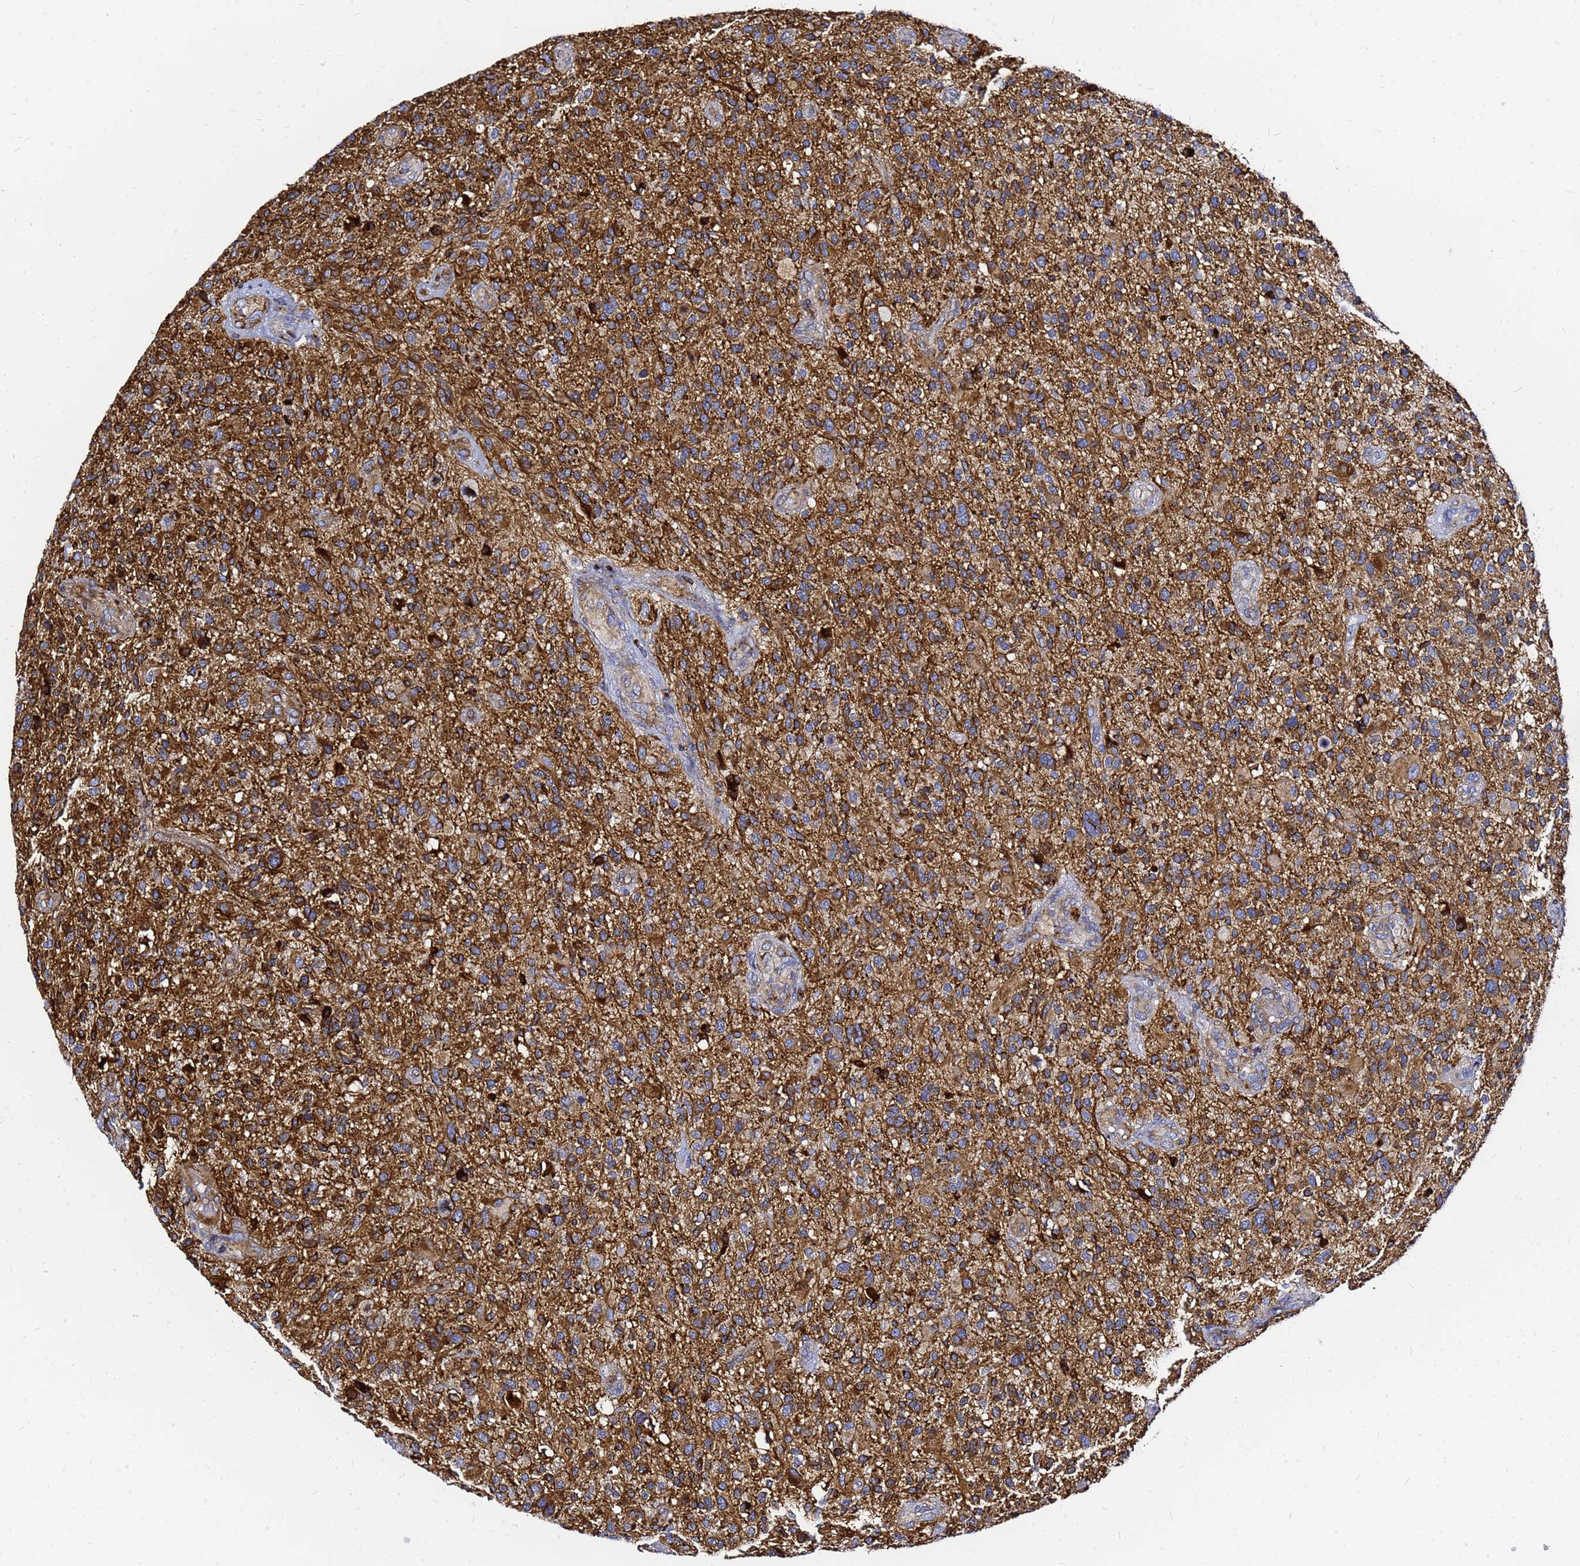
{"staining": {"intensity": "strong", "quantity": "25%-75%", "location": "cytoplasmic/membranous"}, "tissue": "glioma", "cell_type": "Tumor cells", "image_type": "cancer", "snomed": [{"axis": "morphology", "description": "Glioma, malignant, High grade"}, {"axis": "topography", "description": "Brain"}], "caption": "A brown stain labels strong cytoplasmic/membranous staining of a protein in glioma tumor cells.", "gene": "TUBA8", "patient": {"sex": "male", "age": 47}}